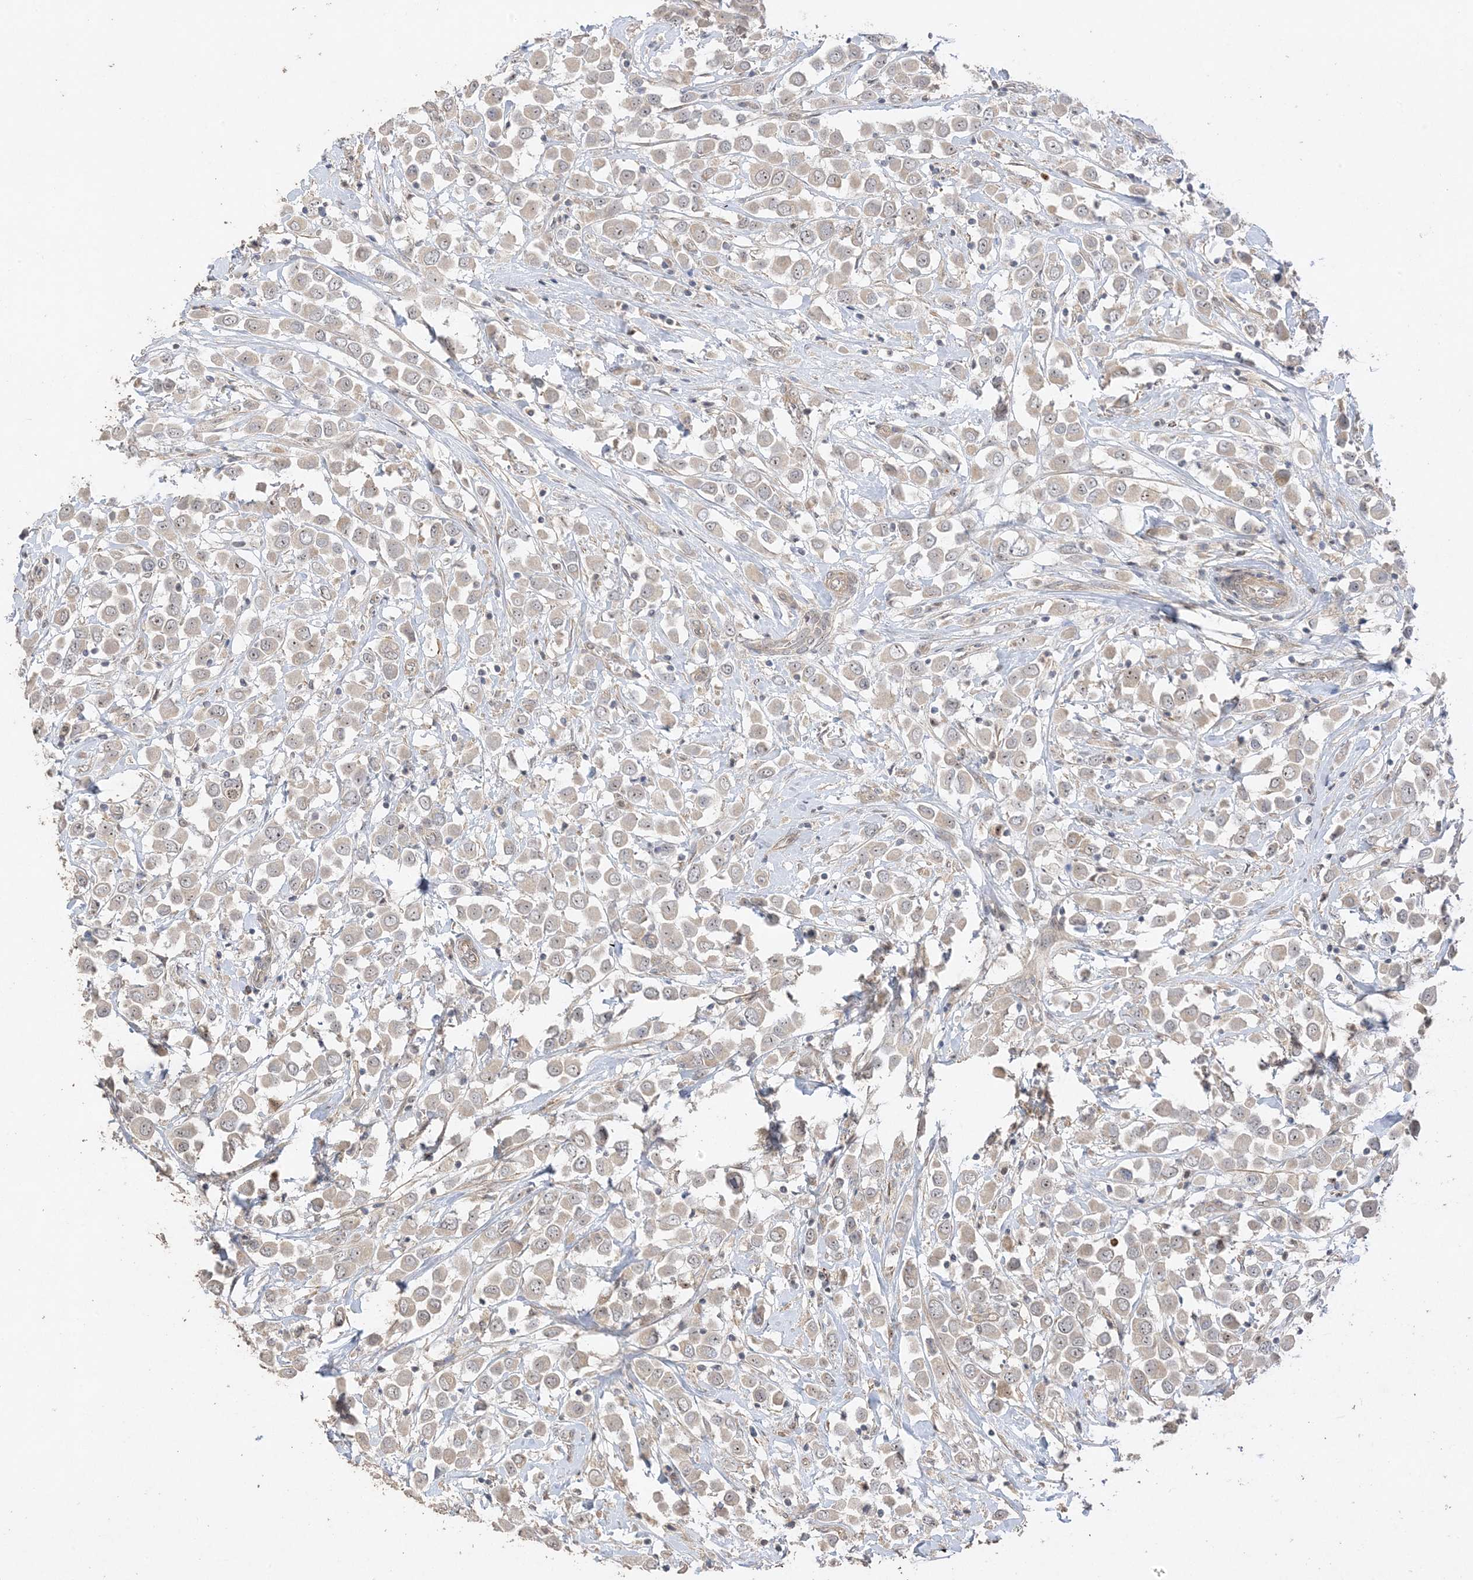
{"staining": {"intensity": "weak", "quantity": "<25%", "location": "nuclear"}, "tissue": "breast cancer", "cell_type": "Tumor cells", "image_type": "cancer", "snomed": [{"axis": "morphology", "description": "Duct carcinoma"}, {"axis": "topography", "description": "Breast"}], "caption": "This is an IHC micrograph of intraductal carcinoma (breast). There is no staining in tumor cells.", "gene": "DDX18", "patient": {"sex": "female", "age": 61}}